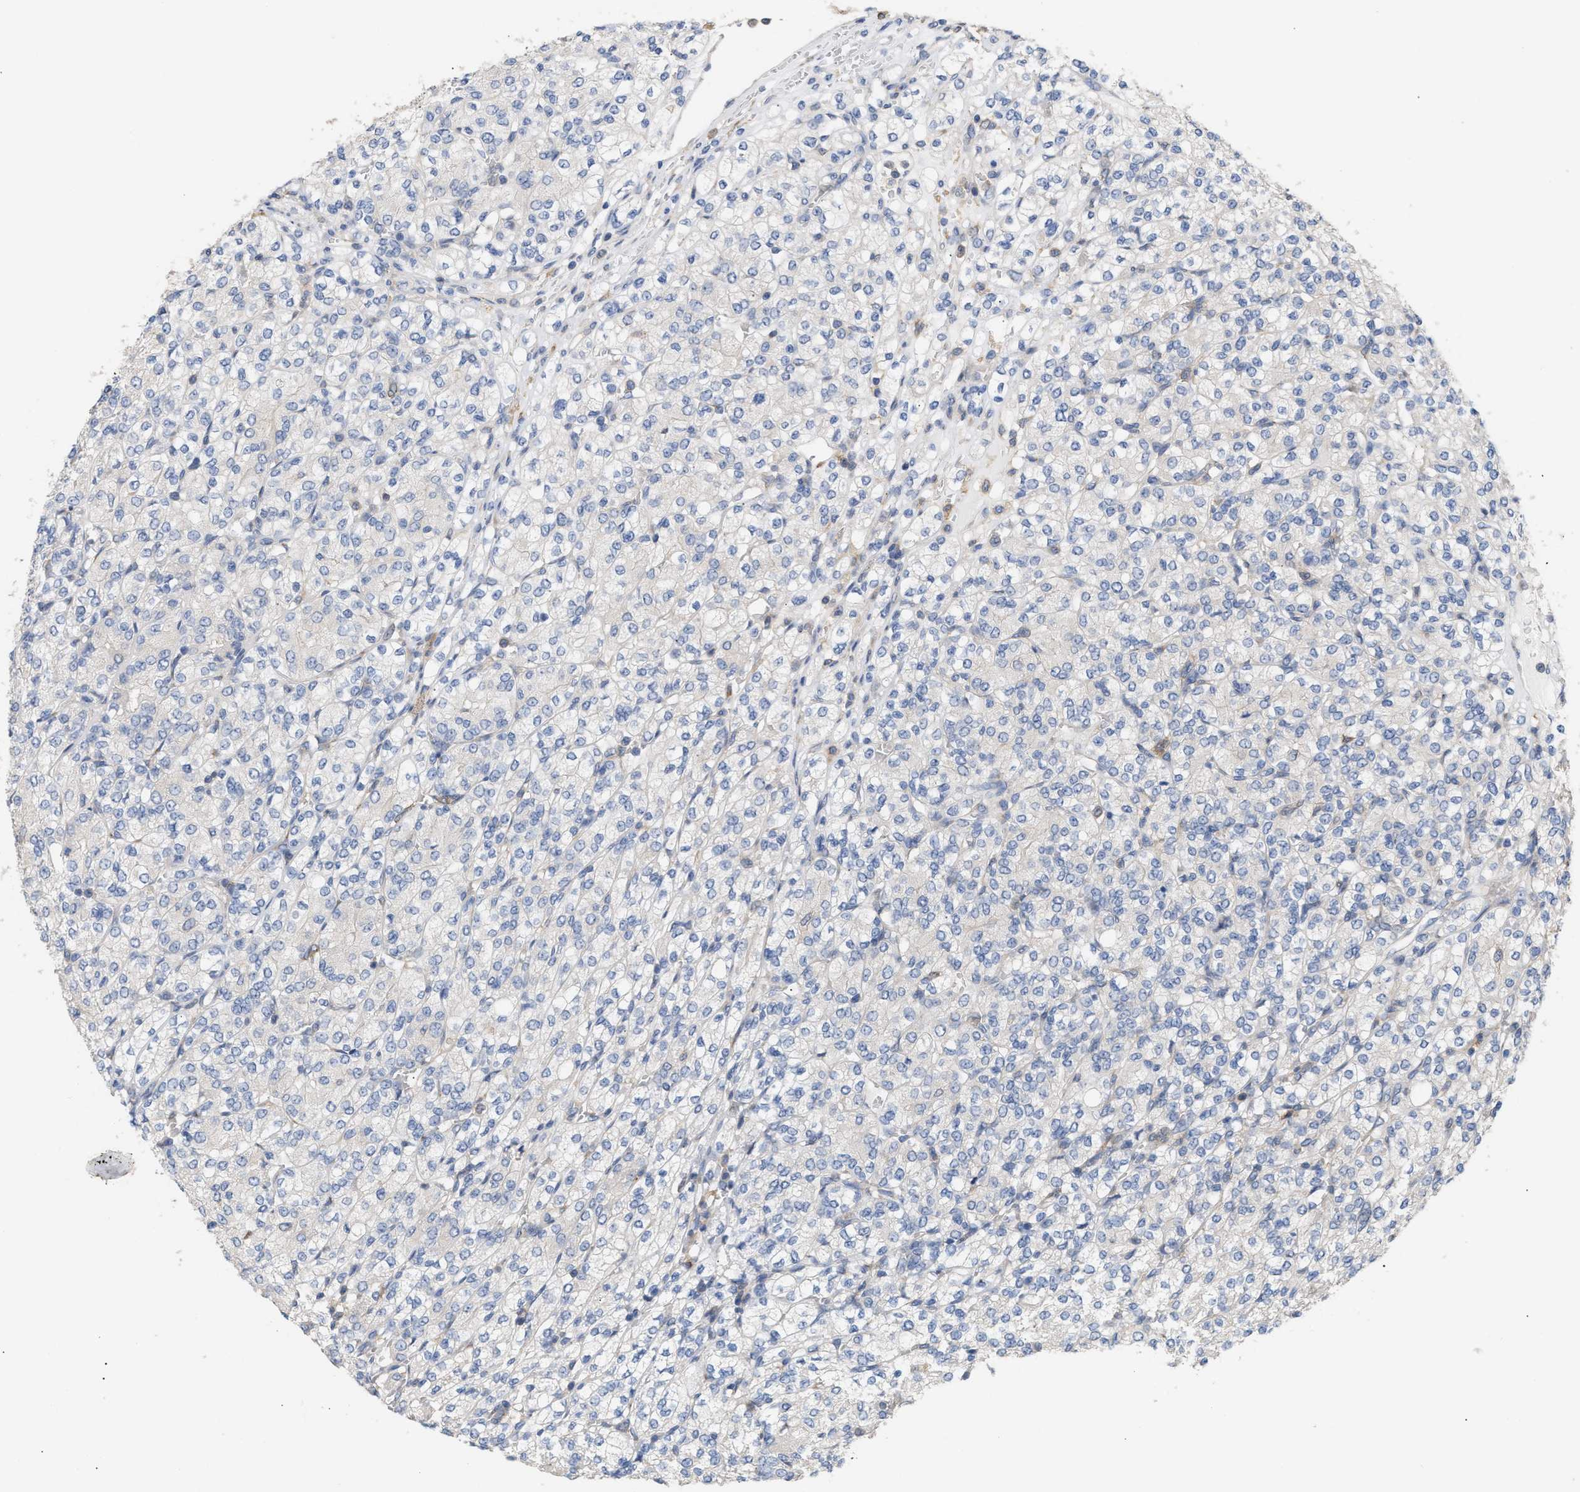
{"staining": {"intensity": "negative", "quantity": "none", "location": "none"}, "tissue": "renal cancer", "cell_type": "Tumor cells", "image_type": "cancer", "snomed": [{"axis": "morphology", "description": "Adenocarcinoma, NOS"}, {"axis": "topography", "description": "Kidney"}], "caption": "Adenocarcinoma (renal) stained for a protein using immunohistochemistry displays no expression tumor cells.", "gene": "DBNL", "patient": {"sex": "male", "age": 77}}